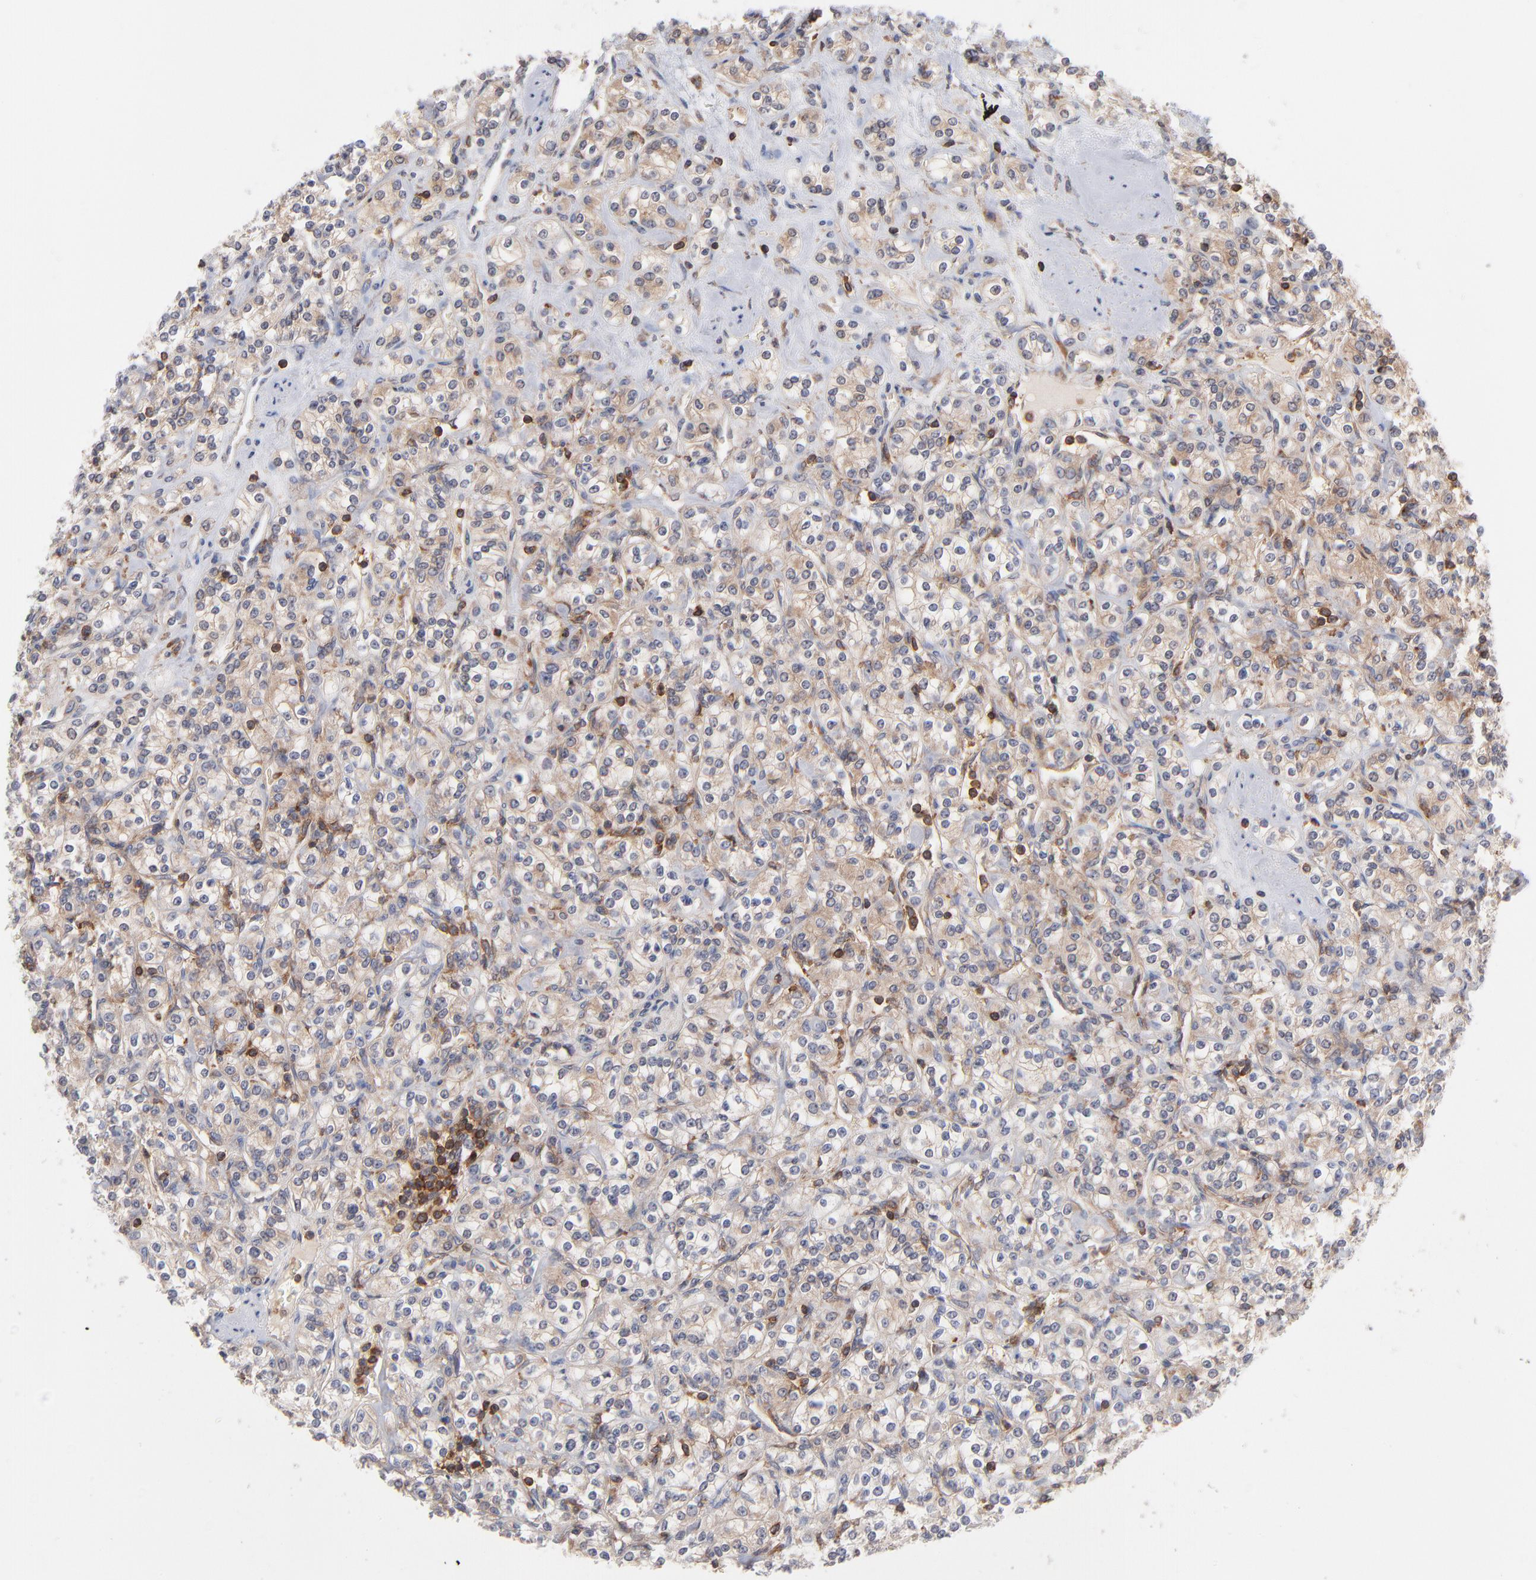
{"staining": {"intensity": "weak", "quantity": ">75%", "location": "cytoplasmic/membranous"}, "tissue": "renal cancer", "cell_type": "Tumor cells", "image_type": "cancer", "snomed": [{"axis": "morphology", "description": "Adenocarcinoma, NOS"}, {"axis": "topography", "description": "Kidney"}], "caption": "Renal cancer tissue shows weak cytoplasmic/membranous staining in about >75% of tumor cells", "gene": "WIPF1", "patient": {"sex": "male", "age": 77}}